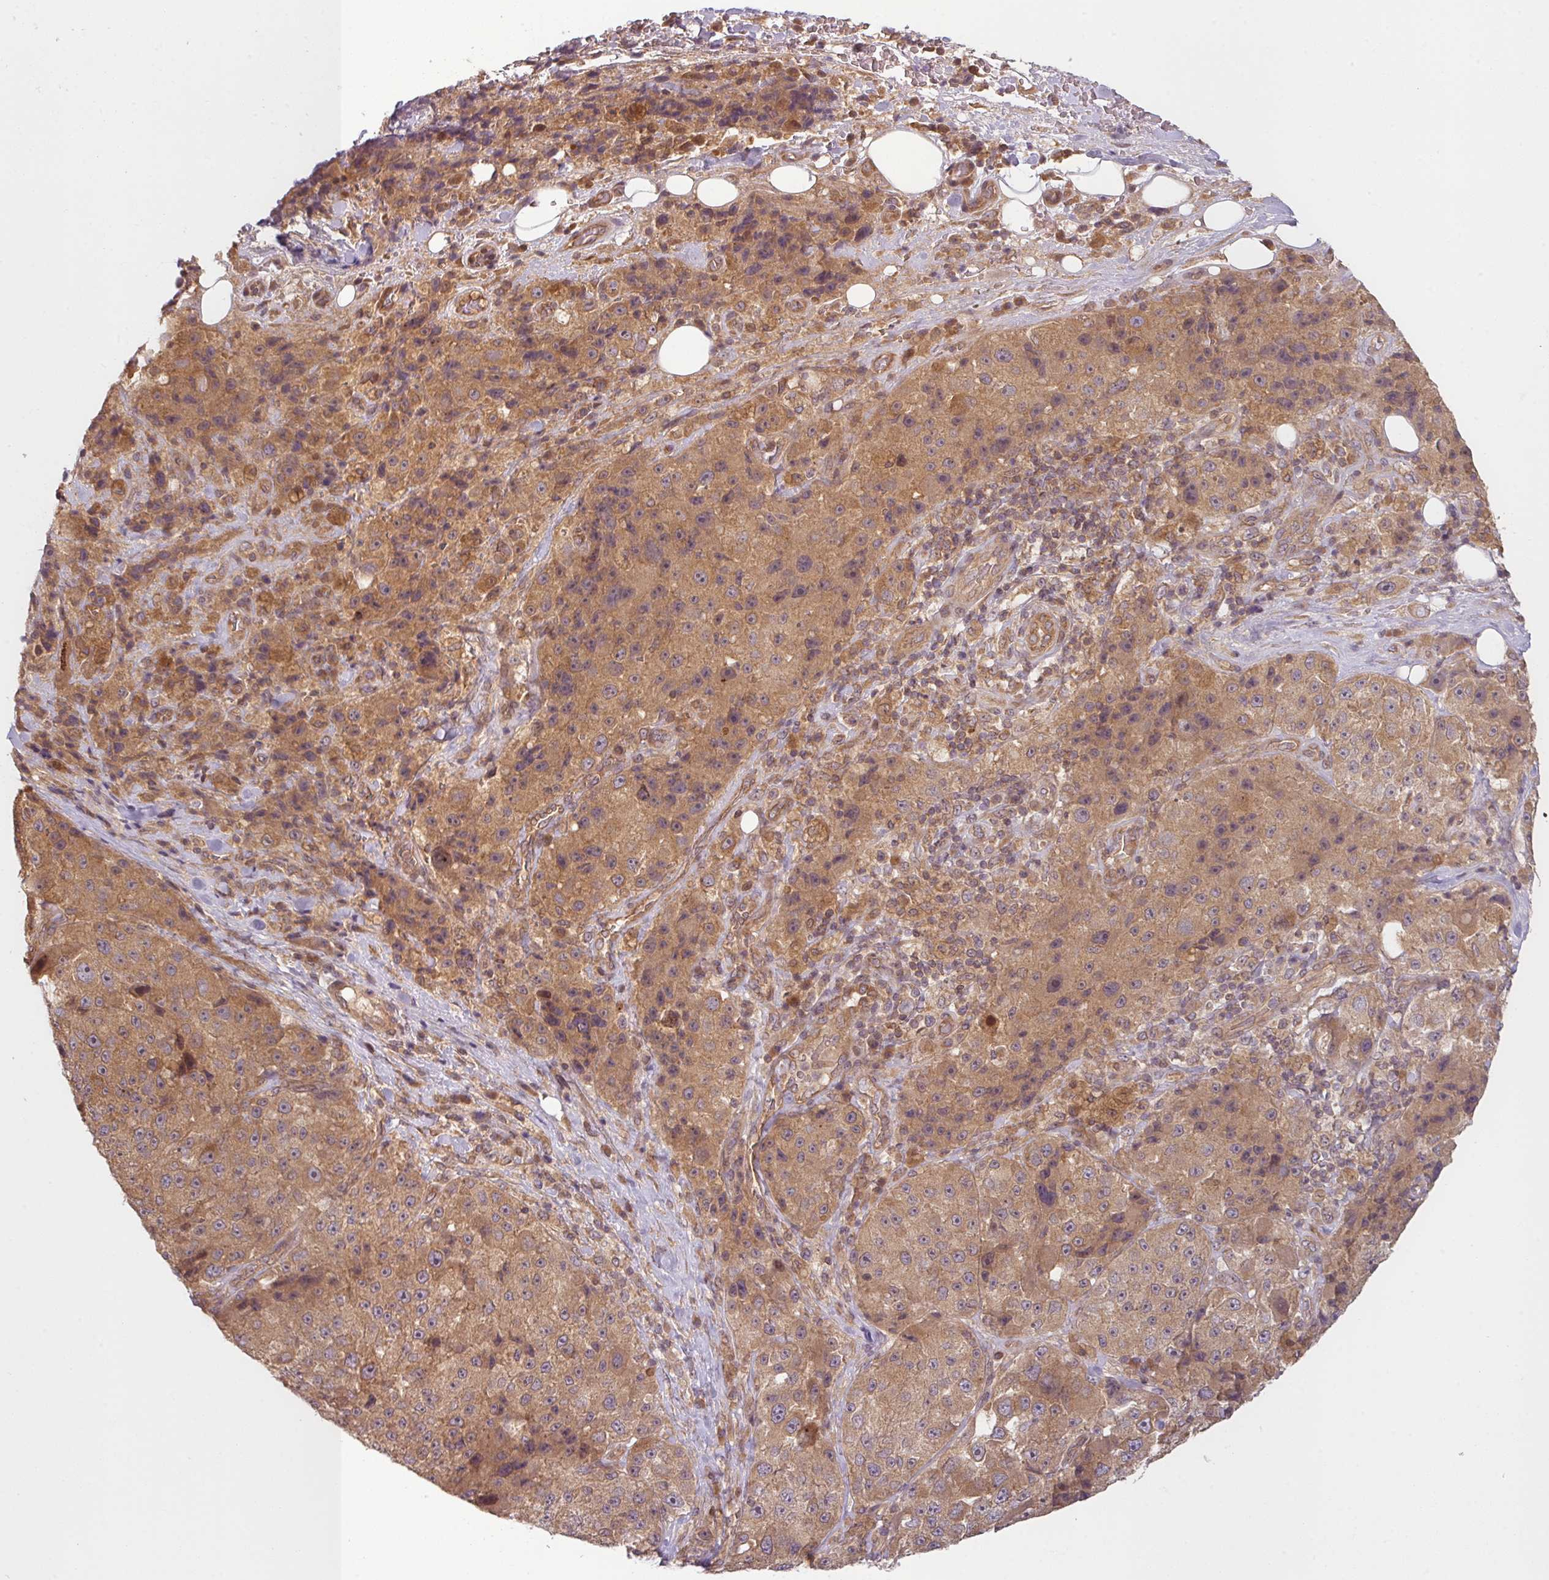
{"staining": {"intensity": "moderate", "quantity": ">75%", "location": "cytoplasmic/membranous"}, "tissue": "melanoma", "cell_type": "Tumor cells", "image_type": "cancer", "snomed": [{"axis": "morphology", "description": "Malignant melanoma, Metastatic site"}, {"axis": "topography", "description": "Lymph node"}], "caption": "Immunohistochemical staining of human melanoma exhibits medium levels of moderate cytoplasmic/membranous protein staining in about >75% of tumor cells.", "gene": "RNF31", "patient": {"sex": "male", "age": 62}}